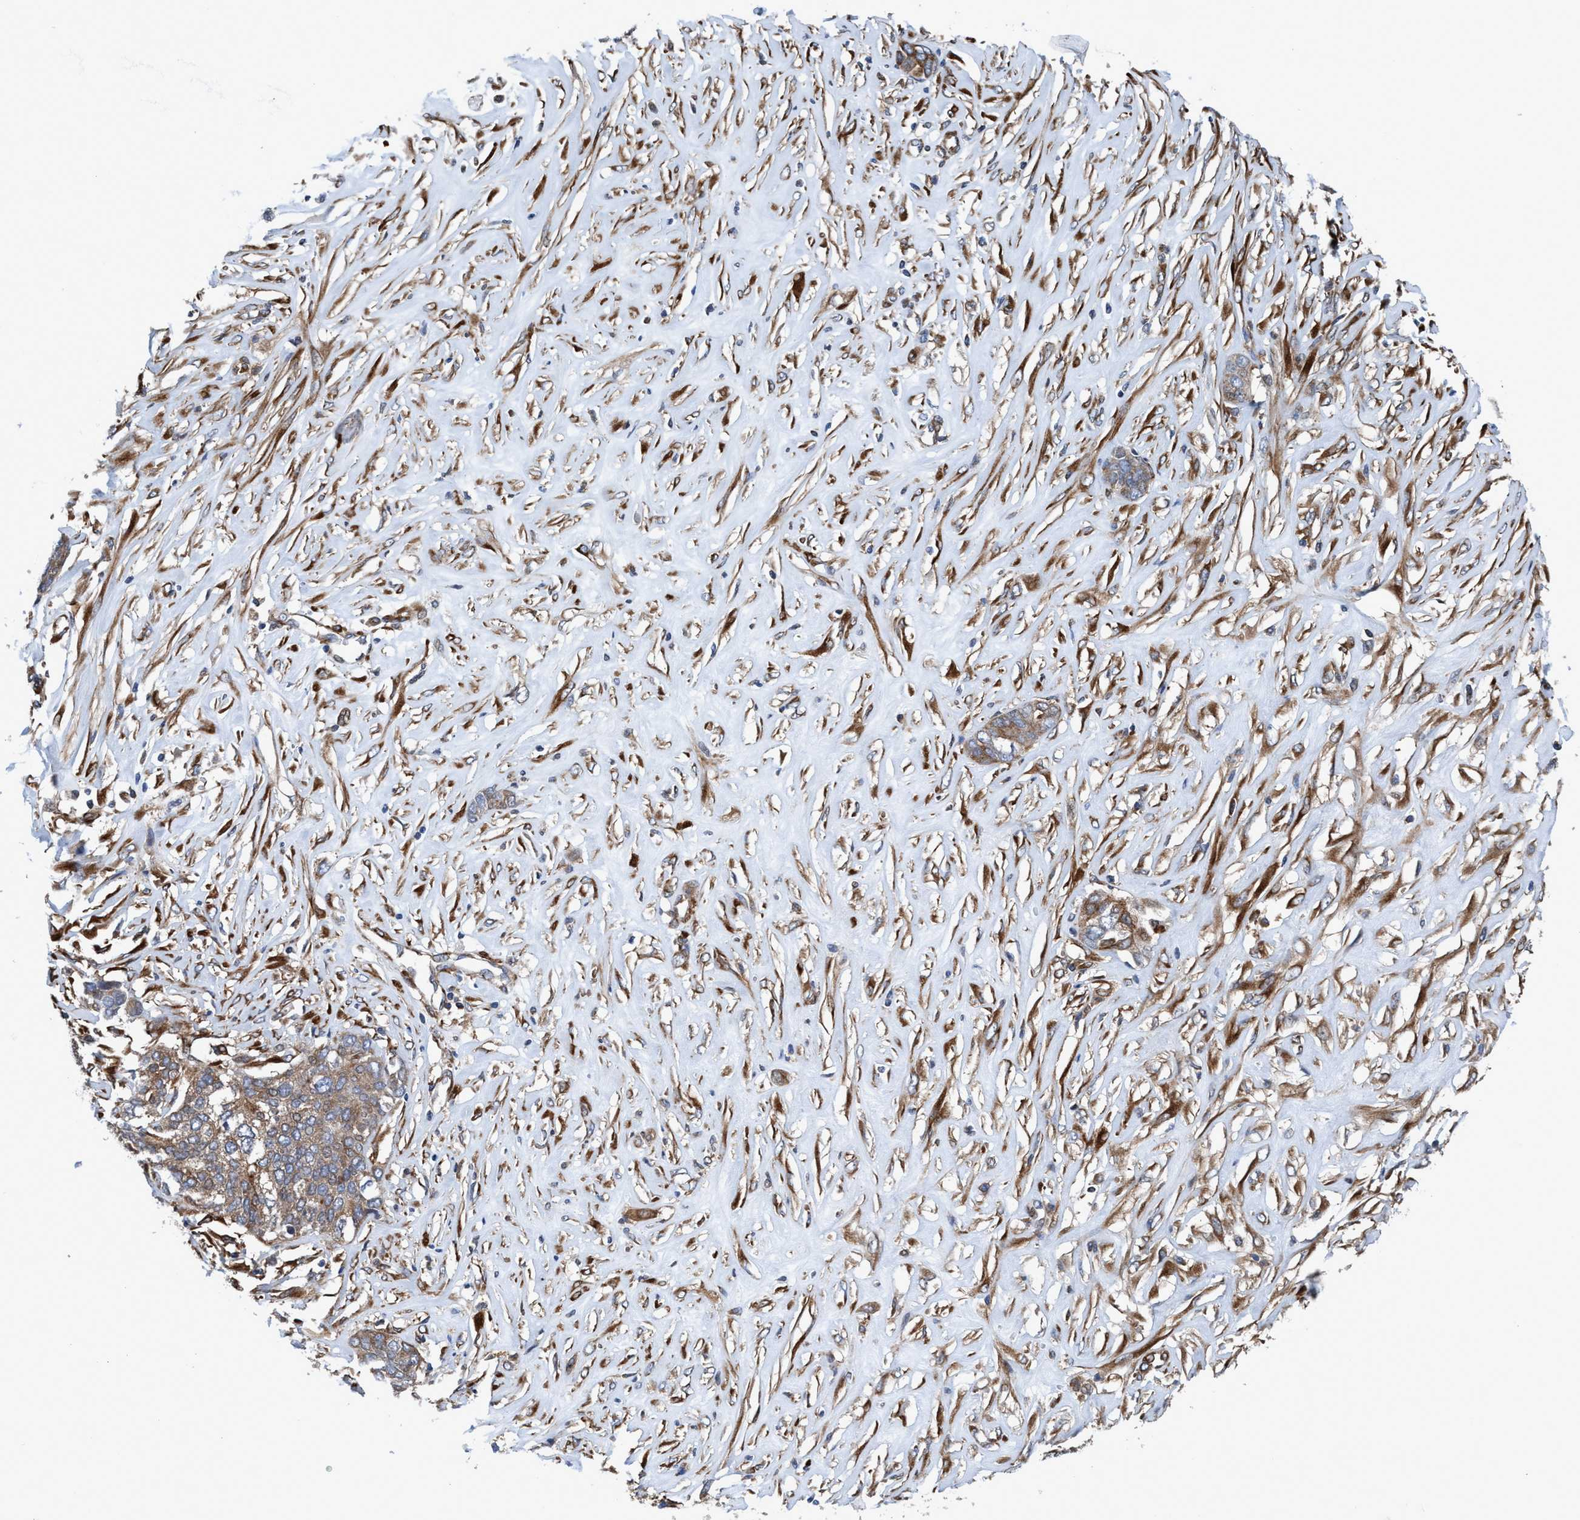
{"staining": {"intensity": "moderate", "quantity": "25%-75%", "location": "cytoplasmic/membranous,nuclear"}, "tissue": "ovarian cancer", "cell_type": "Tumor cells", "image_type": "cancer", "snomed": [{"axis": "morphology", "description": "Cystadenocarcinoma, serous, NOS"}, {"axis": "topography", "description": "Ovary"}], "caption": "Human serous cystadenocarcinoma (ovarian) stained with a protein marker exhibits moderate staining in tumor cells.", "gene": "NMT1", "patient": {"sex": "female", "age": 44}}